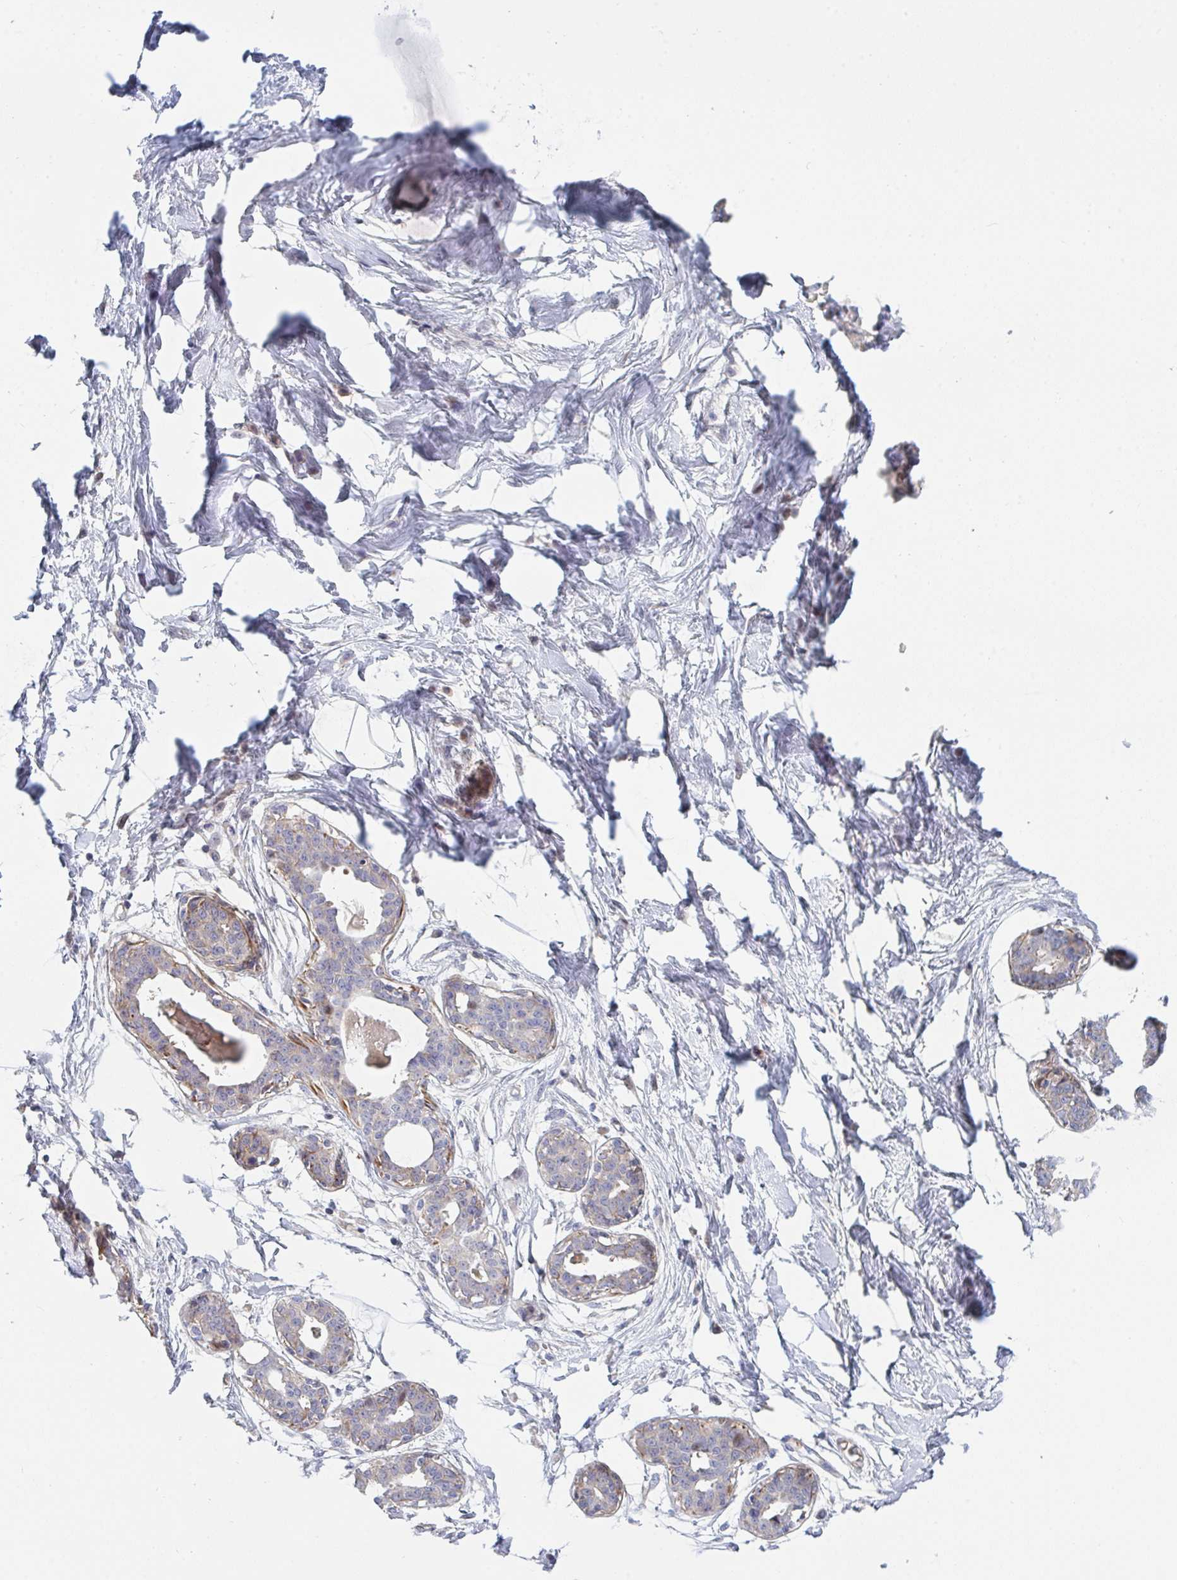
{"staining": {"intensity": "negative", "quantity": "none", "location": "none"}, "tissue": "breast", "cell_type": "Adipocytes", "image_type": "normal", "snomed": [{"axis": "morphology", "description": "Normal tissue, NOS"}, {"axis": "topography", "description": "Breast"}], "caption": "Immunohistochemical staining of normal human breast shows no significant staining in adipocytes.", "gene": "TNFSF4", "patient": {"sex": "female", "age": 45}}